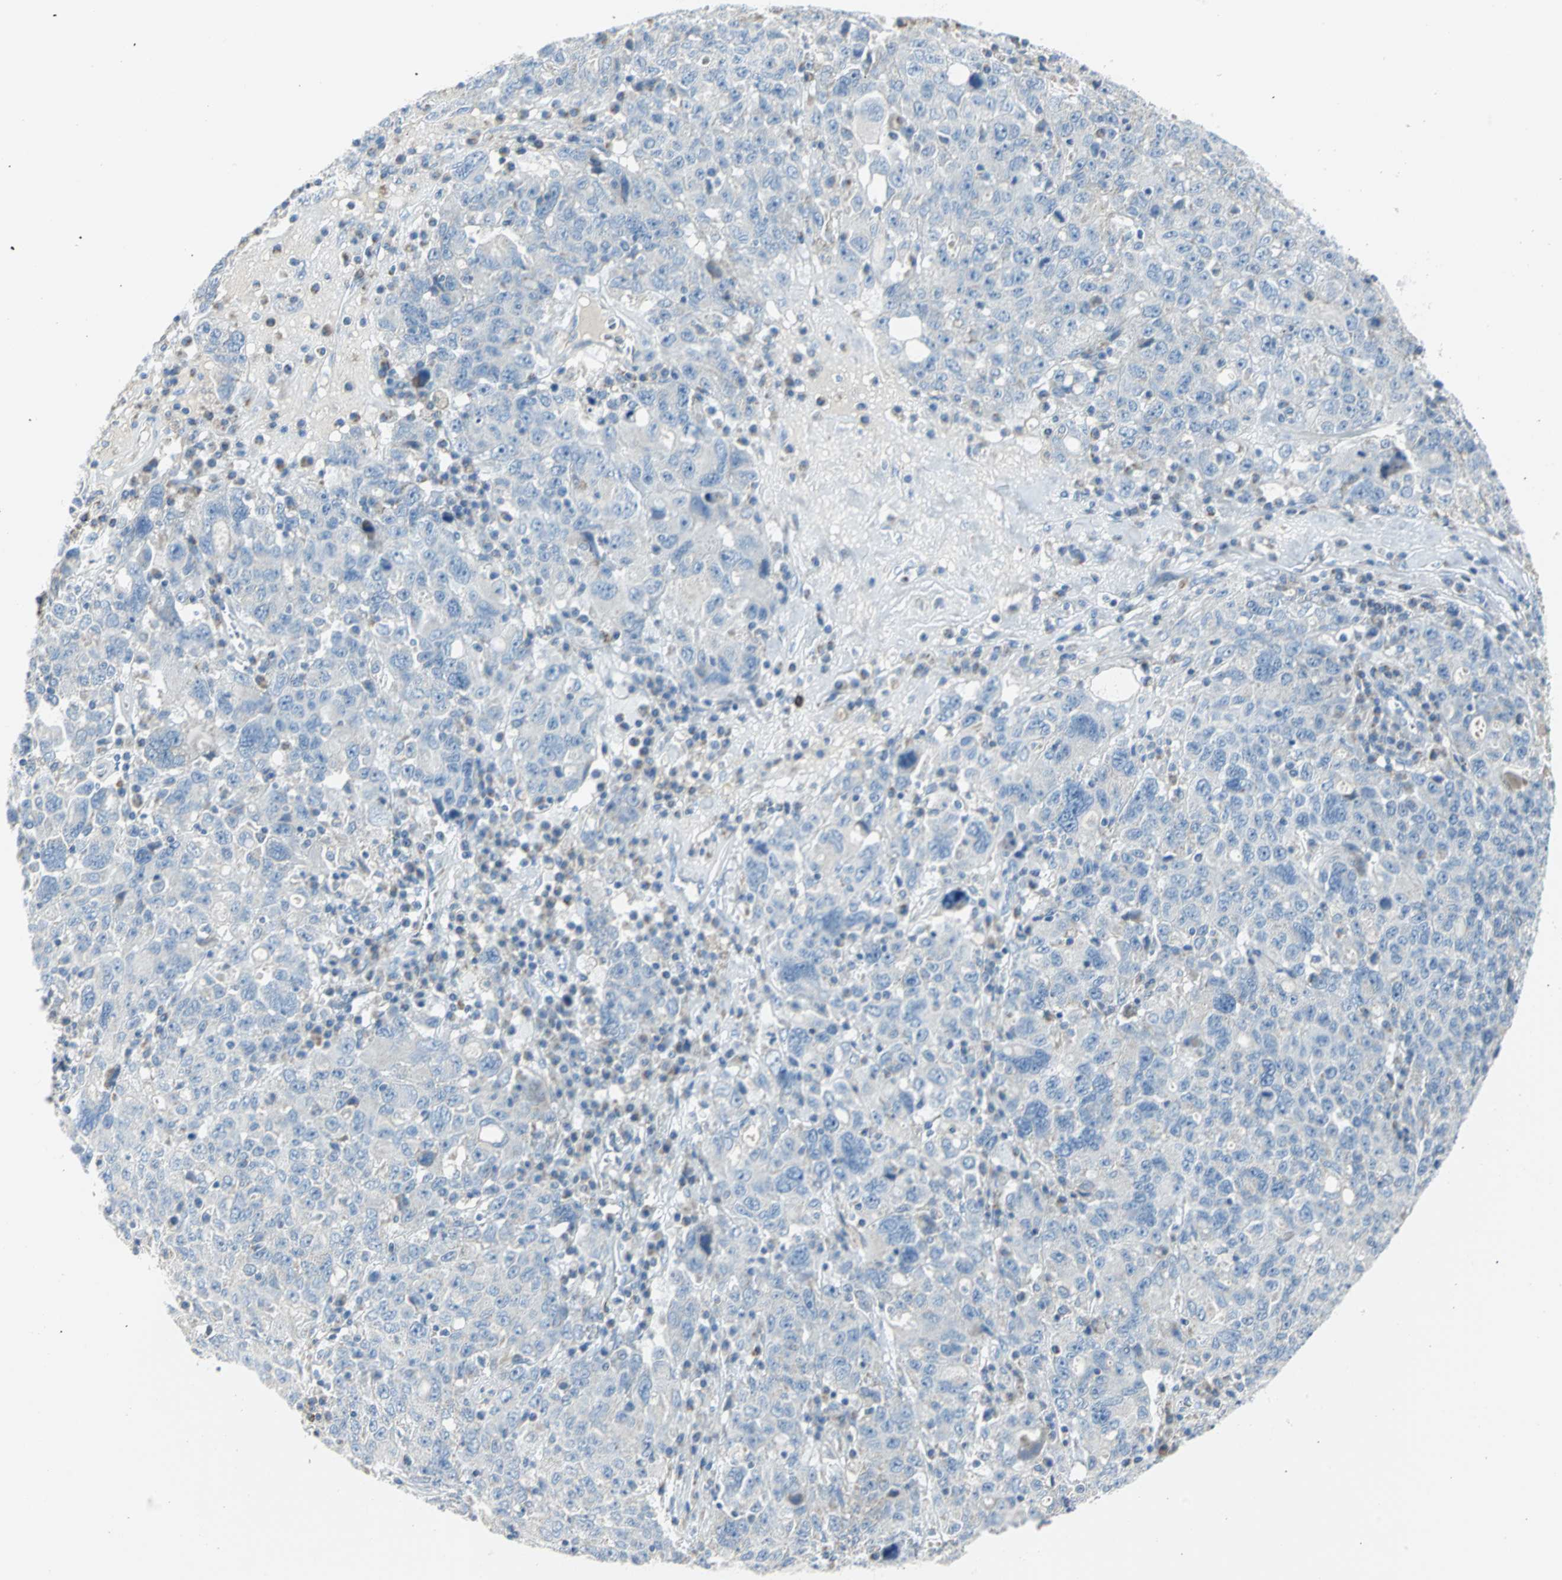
{"staining": {"intensity": "negative", "quantity": "none", "location": "none"}, "tissue": "ovarian cancer", "cell_type": "Tumor cells", "image_type": "cancer", "snomed": [{"axis": "morphology", "description": "Carcinoma, endometroid"}, {"axis": "topography", "description": "Ovary"}], "caption": "This is an IHC photomicrograph of human ovarian endometroid carcinoma. There is no staining in tumor cells.", "gene": "ALOX15", "patient": {"sex": "female", "age": 62}}